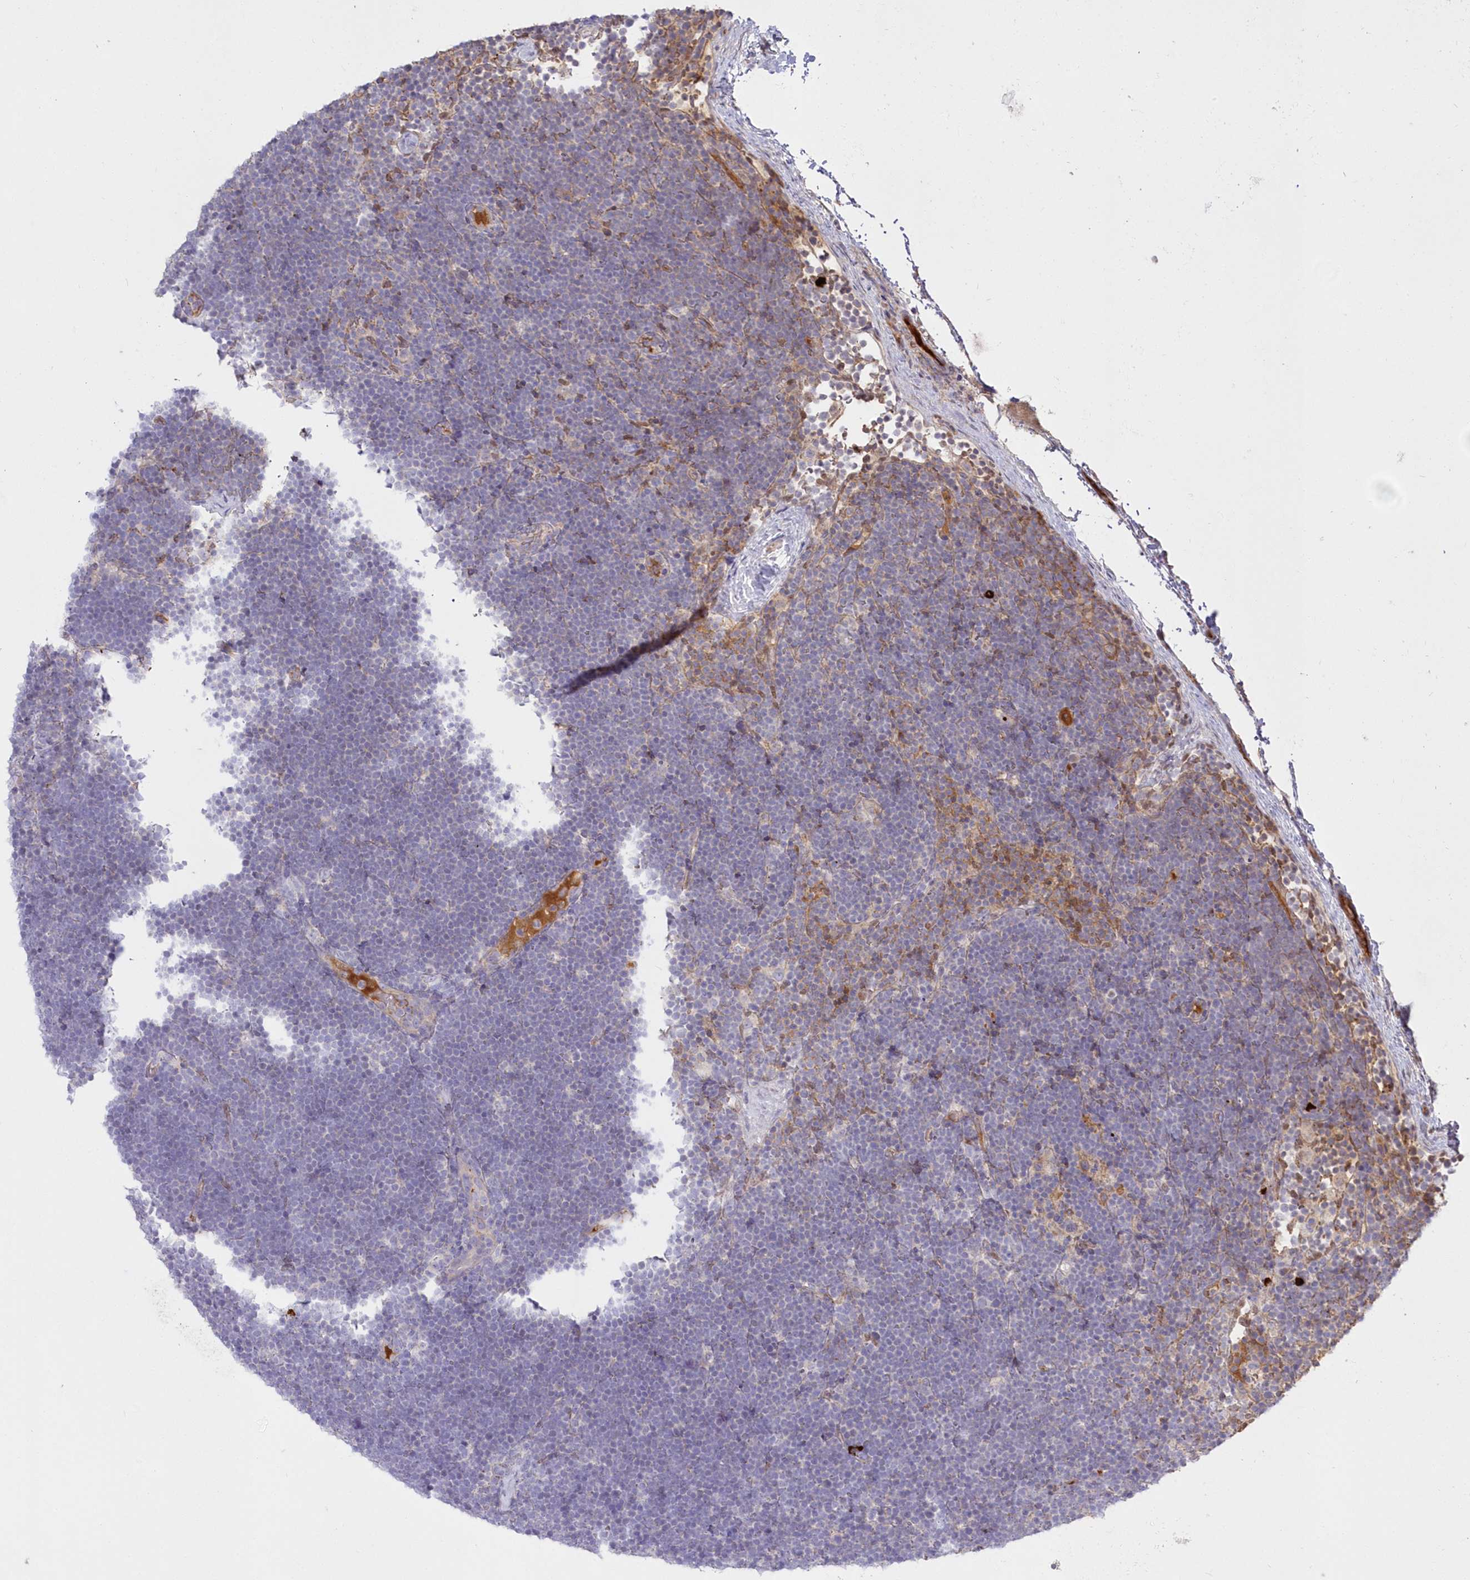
{"staining": {"intensity": "negative", "quantity": "none", "location": "none"}, "tissue": "lymphoma", "cell_type": "Tumor cells", "image_type": "cancer", "snomed": [{"axis": "morphology", "description": "Malignant lymphoma, non-Hodgkin's type, High grade"}, {"axis": "topography", "description": "Lymph node"}], "caption": "This is a histopathology image of immunohistochemistry (IHC) staining of lymphoma, which shows no positivity in tumor cells.", "gene": "WBP1L", "patient": {"sex": "male", "age": 13}}